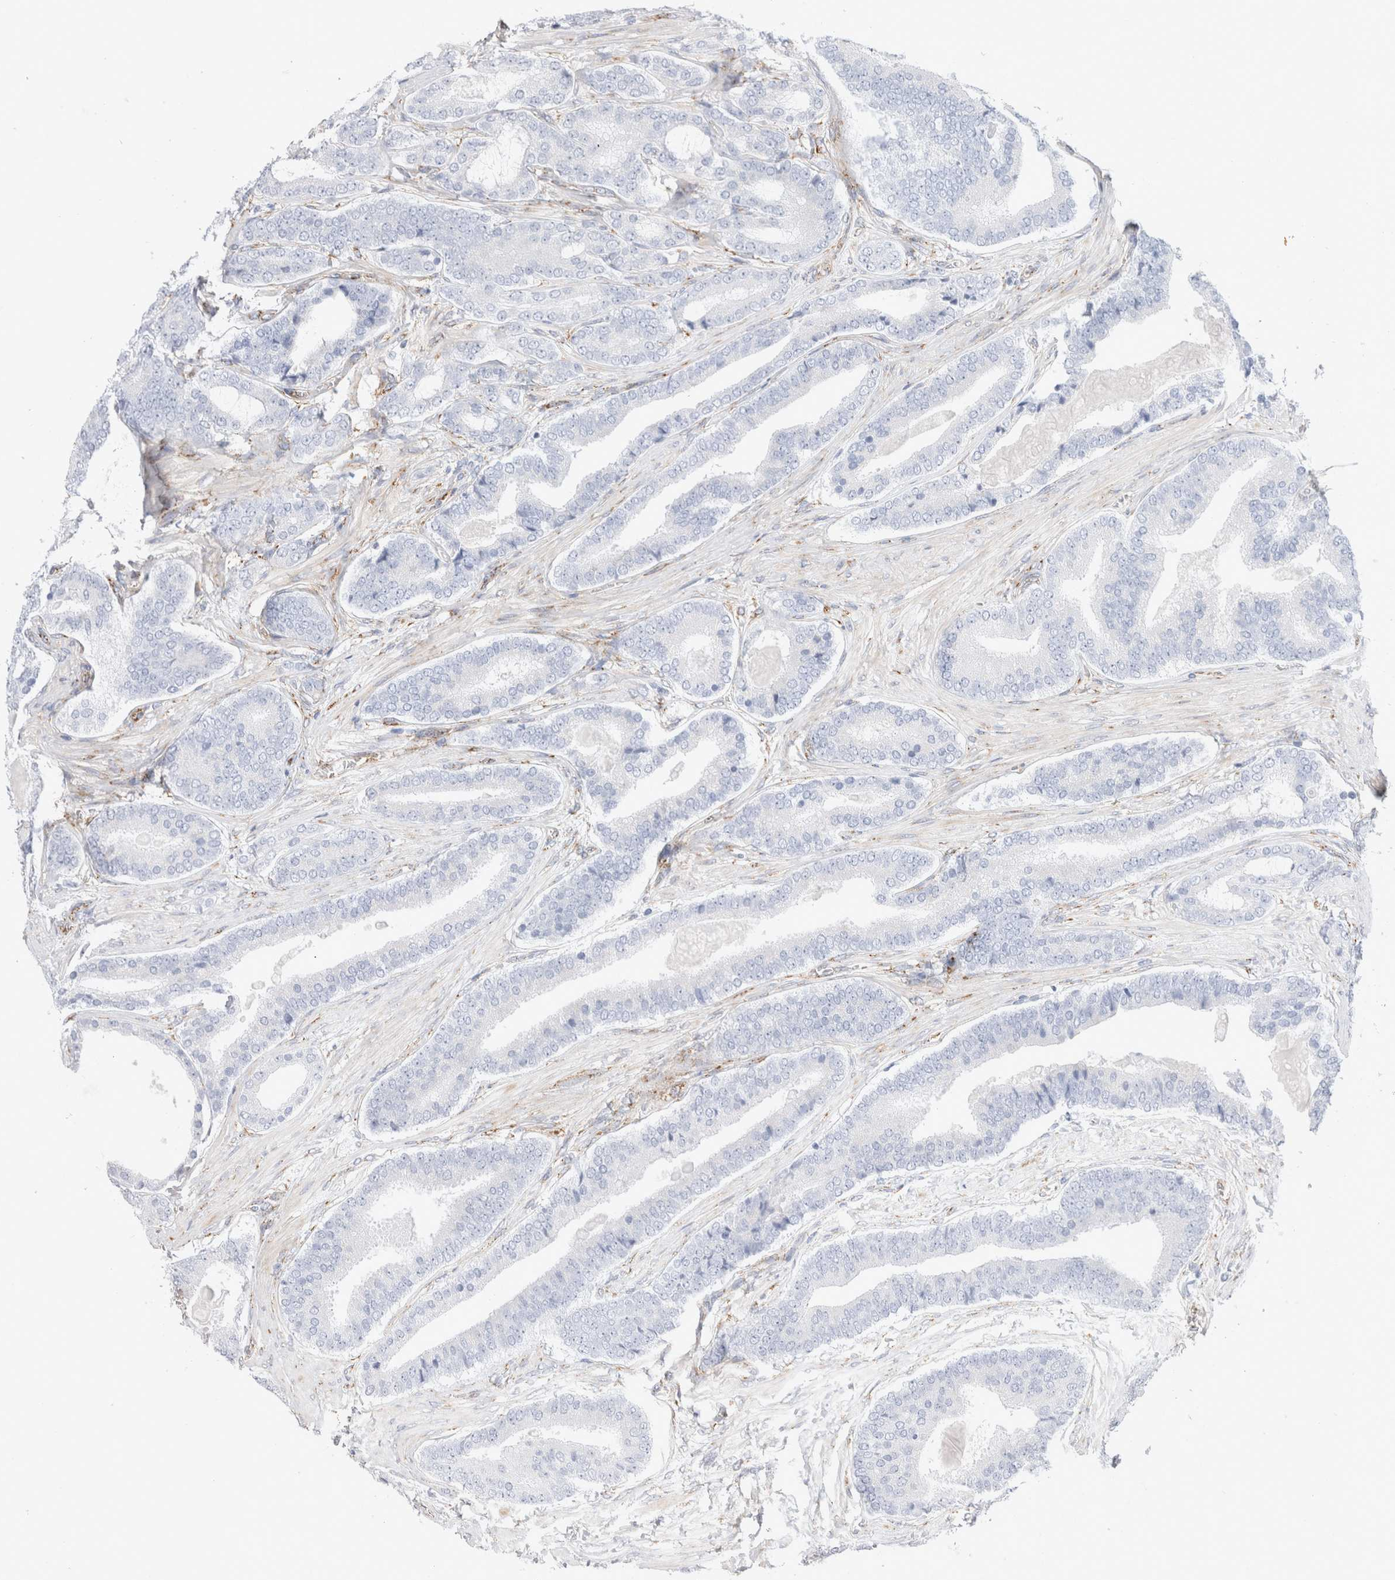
{"staining": {"intensity": "negative", "quantity": "none", "location": "none"}, "tissue": "prostate cancer", "cell_type": "Tumor cells", "image_type": "cancer", "snomed": [{"axis": "morphology", "description": "Adenocarcinoma, High grade"}, {"axis": "topography", "description": "Prostate"}], "caption": "Image shows no significant protein staining in tumor cells of prostate high-grade adenocarcinoma.", "gene": "CNPY4", "patient": {"sex": "male", "age": 60}}